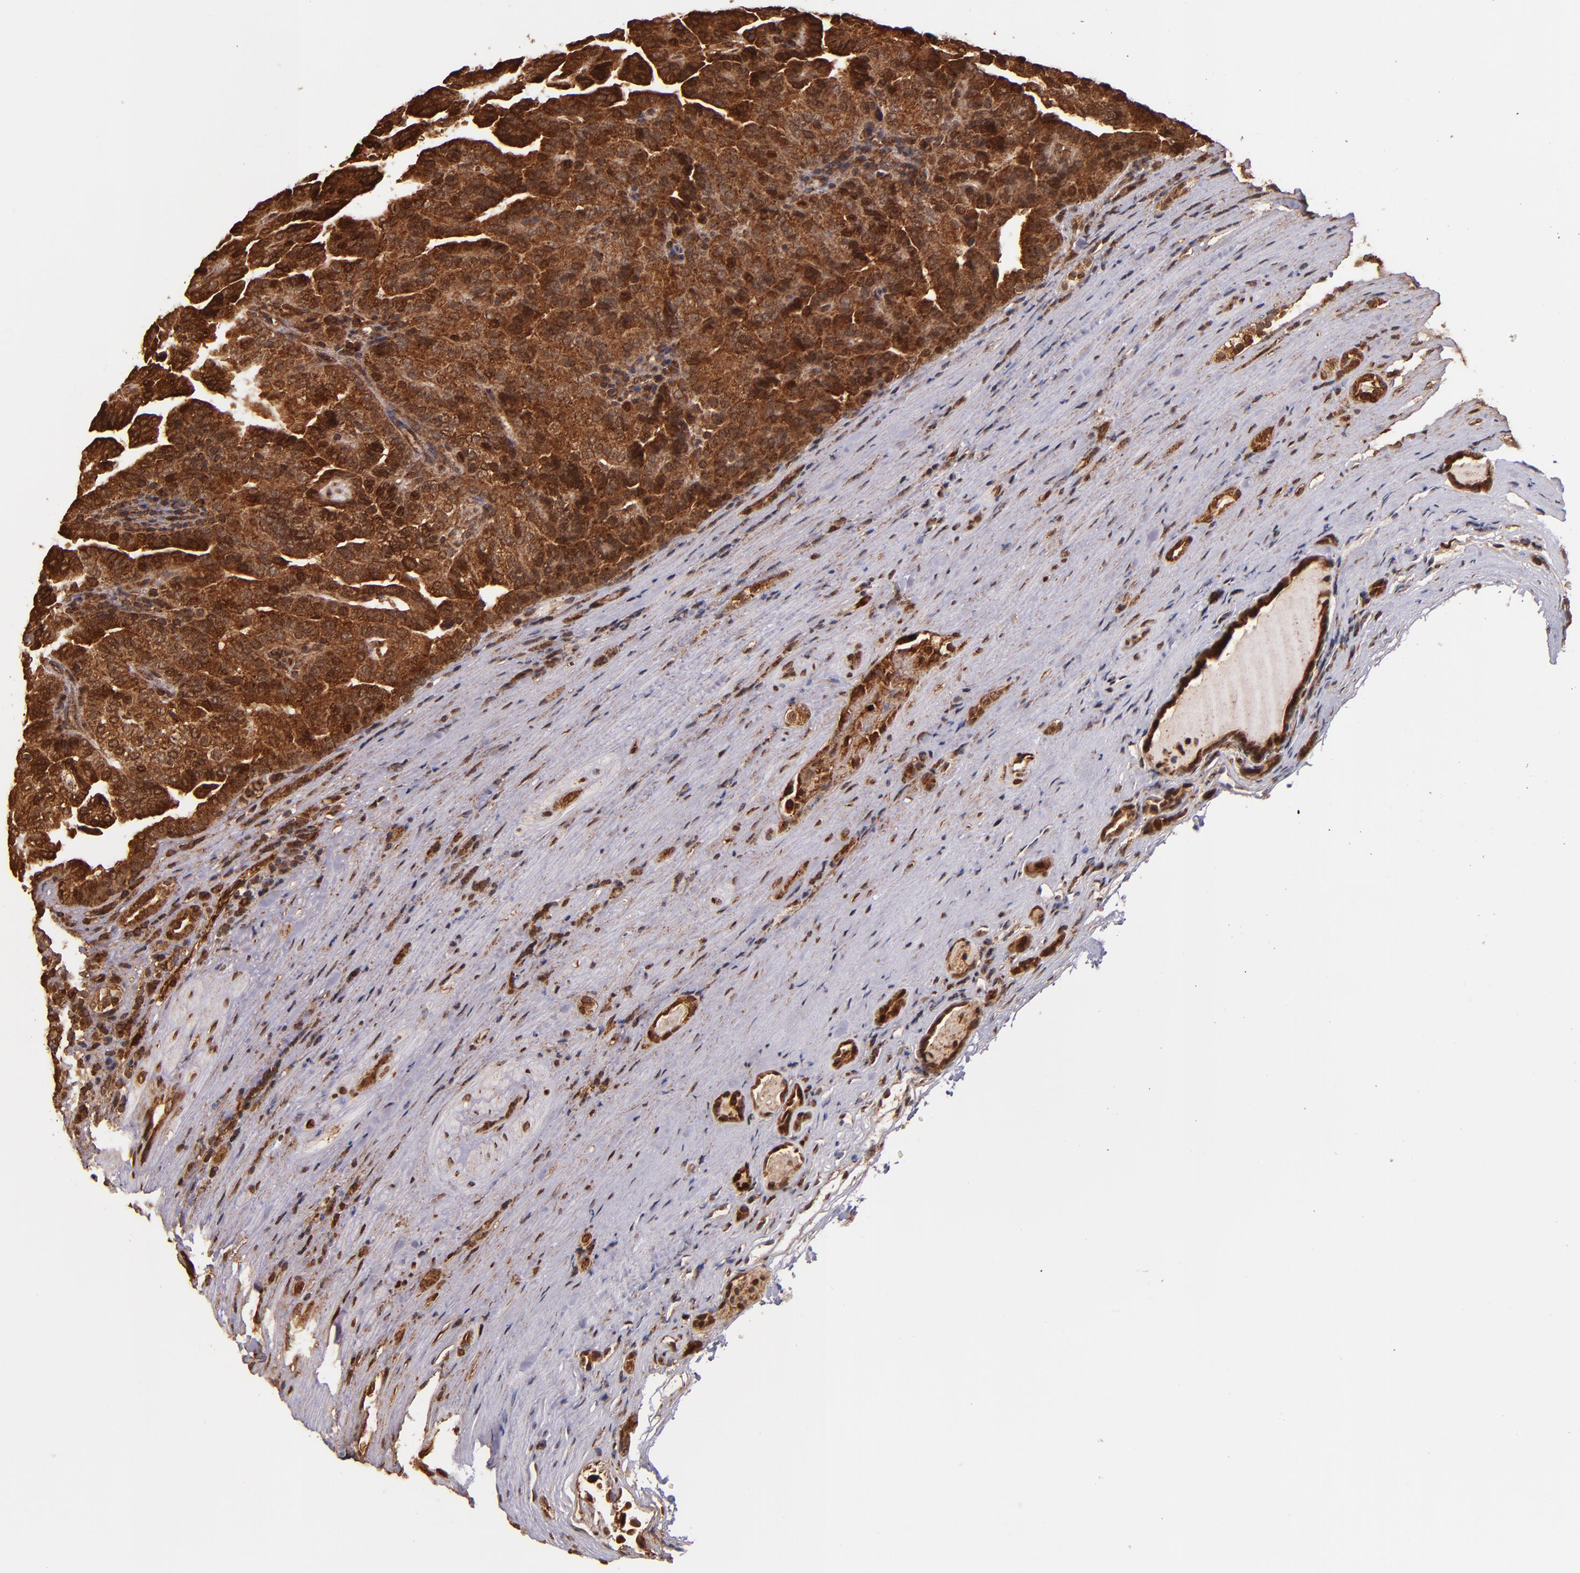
{"staining": {"intensity": "strong", "quantity": ">75%", "location": "cytoplasmic/membranous,nuclear"}, "tissue": "renal cancer", "cell_type": "Tumor cells", "image_type": "cancer", "snomed": [{"axis": "morphology", "description": "Adenocarcinoma, NOS"}, {"axis": "topography", "description": "Kidney"}], "caption": "Renal adenocarcinoma tissue displays strong cytoplasmic/membranous and nuclear expression in about >75% of tumor cells, visualized by immunohistochemistry. (DAB IHC with brightfield microscopy, high magnification).", "gene": "STX8", "patient": {"sex": "male", "age": 61}}